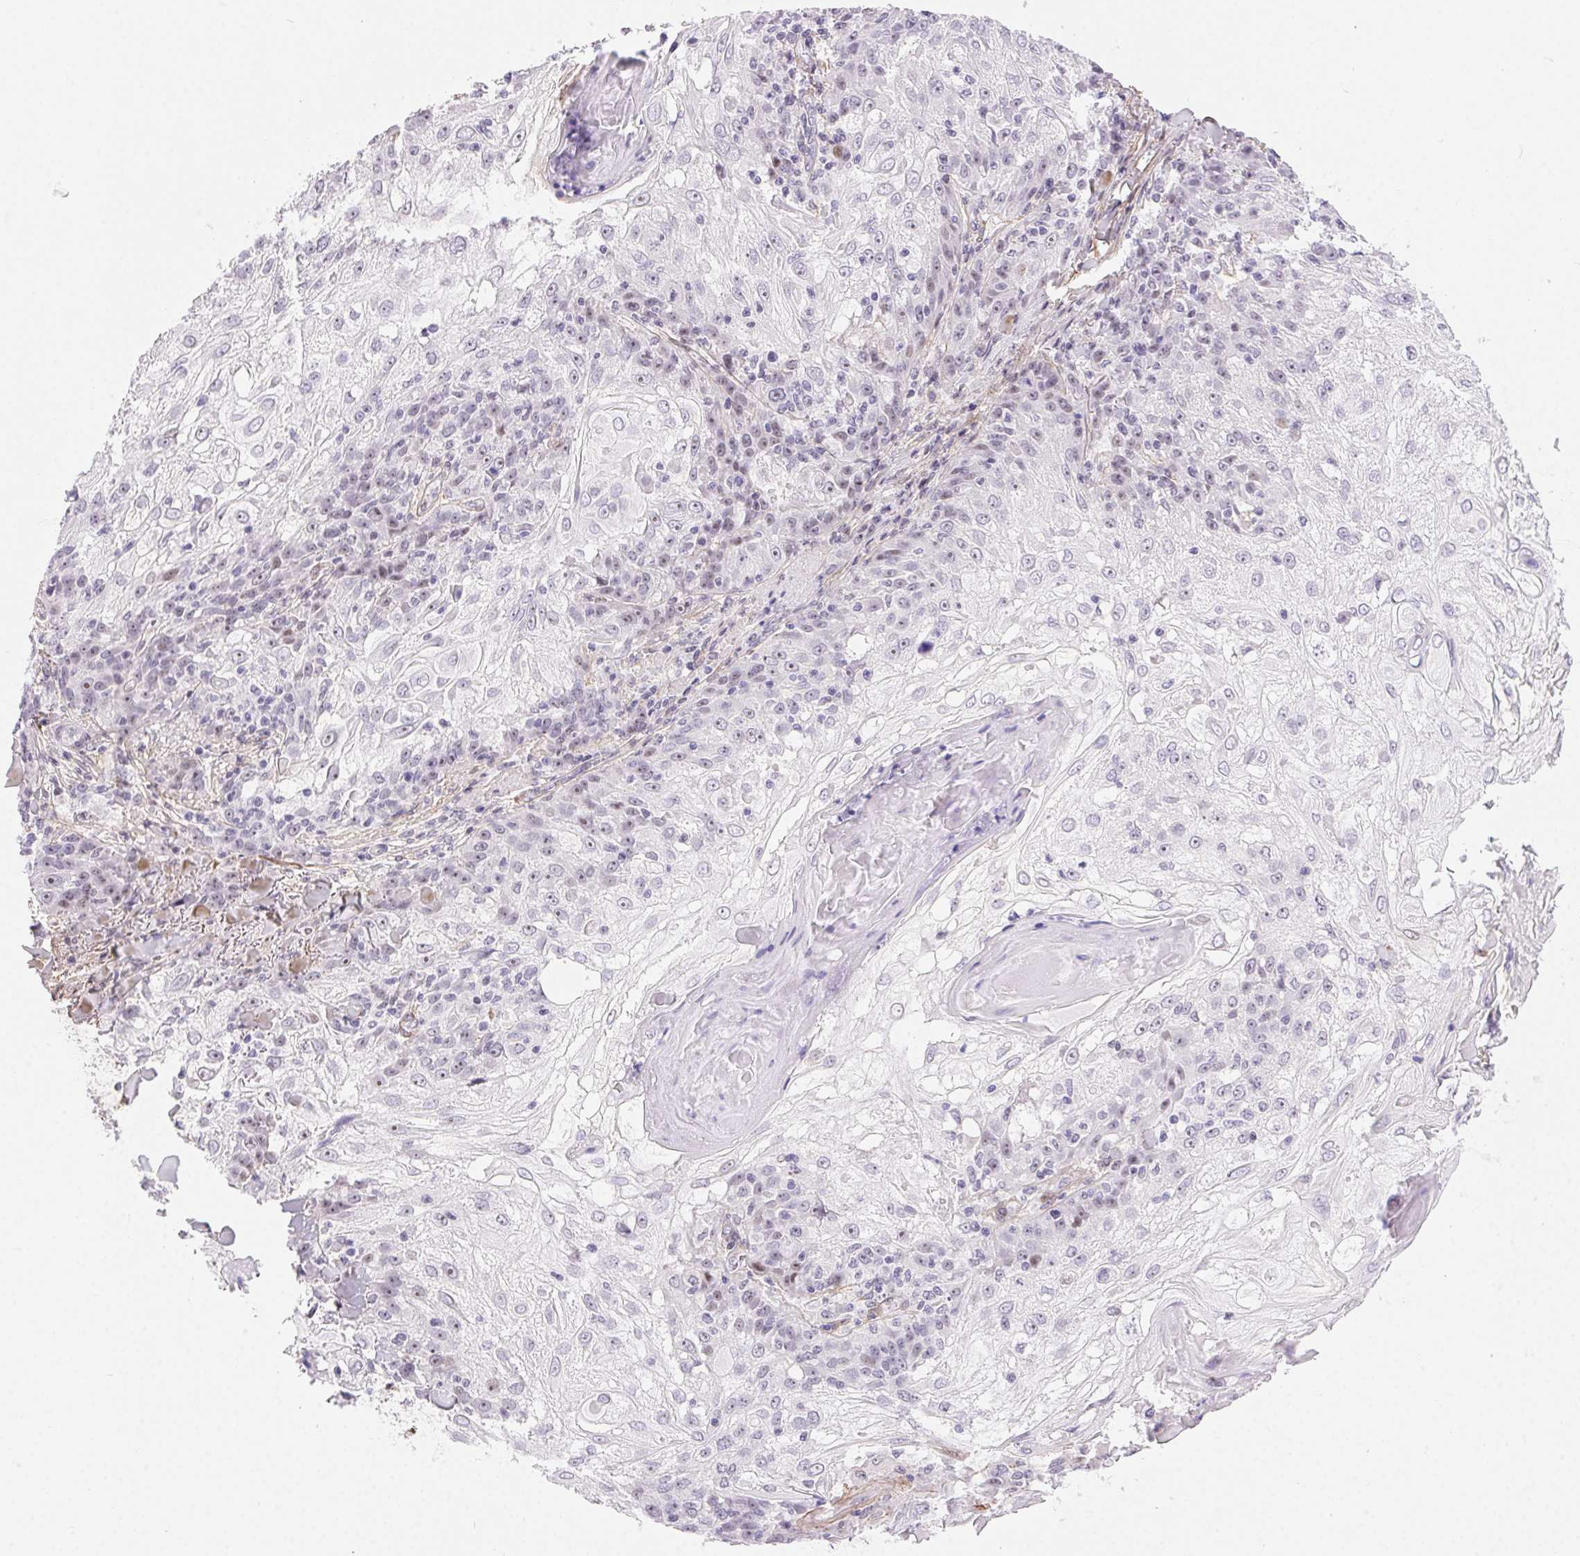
{"staining": {"intensity": "weak", "quantity": "<25%", "location": "nuclear"}, "tissue": "skin cancer", "cell_type": "Tumor cells", "image_type": "cancer", "snomed": [{"axis": "morphology", "description": "Normal tissue, NOS"}, {"axis": "morphology", "description": "Squamous cell carcinoma, NOS"}, {"axis": "topography", "description": "Skin"}], "caption": "A histopathology image of human squamous cell carcinoma (skin) is negative for staining in tumor cells.", "gene": "PDZD2", "patient": {"sex": "female", "age": 83}}